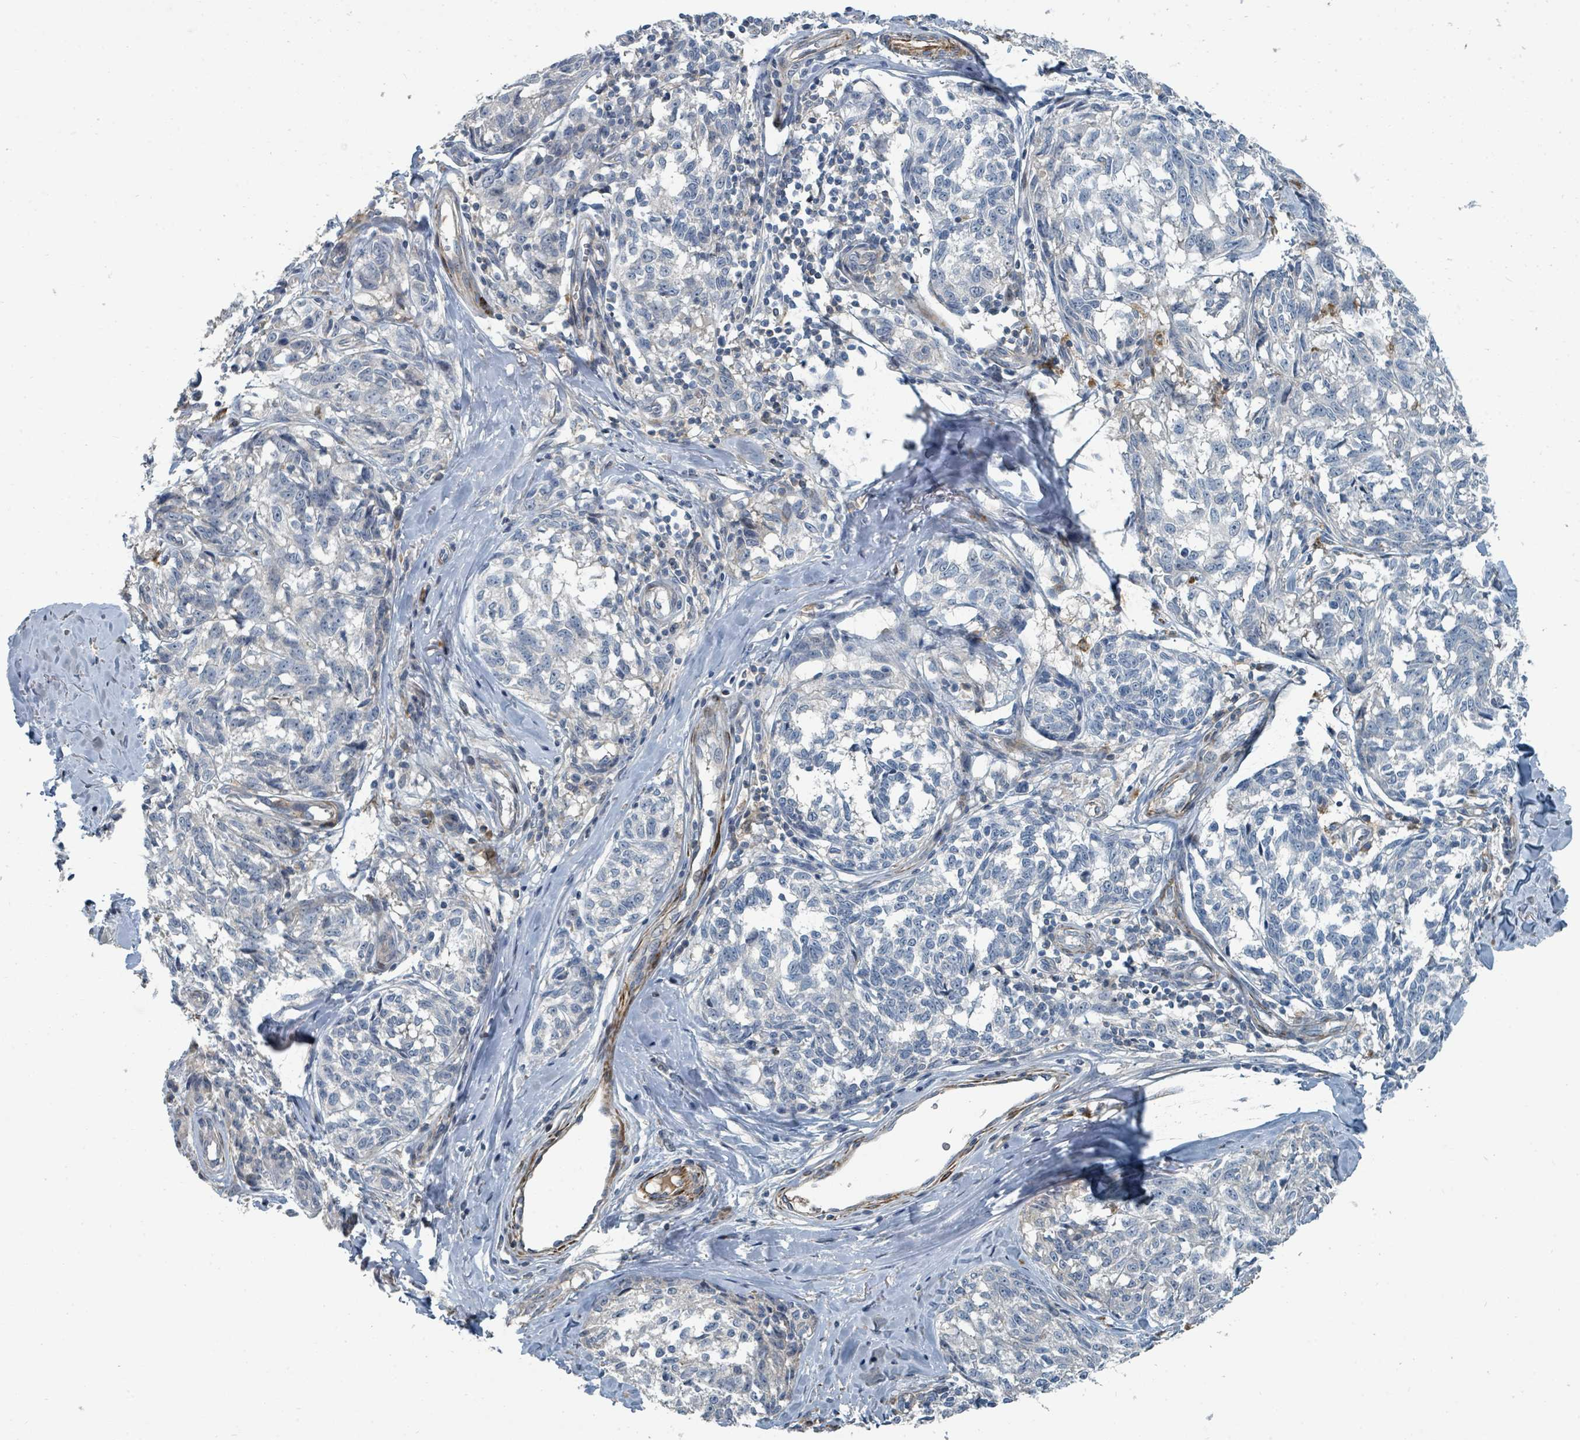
{"staining": {"intensity": "negative", "quantity": "none", "location": "none"}, "tissue": "melanoma", "cell_type": "Tumor cells", "image_type": "cancer", "snomed": [{"axis": "morphology", "description": "Normal tissue, NOS"}, {"axis": "morphology", "description": "Malignant melanoma, NOS"}, {"axis": "topography", "description": "Skin"}], "caption": "Immunohistochemistry image of neoplastic tissue: malignant melanoma stained with DAB exhibits no significant protein expression in tumor cells.", "gene": "SLC44A5", "patient": {"sex": "female", "age": 64}}